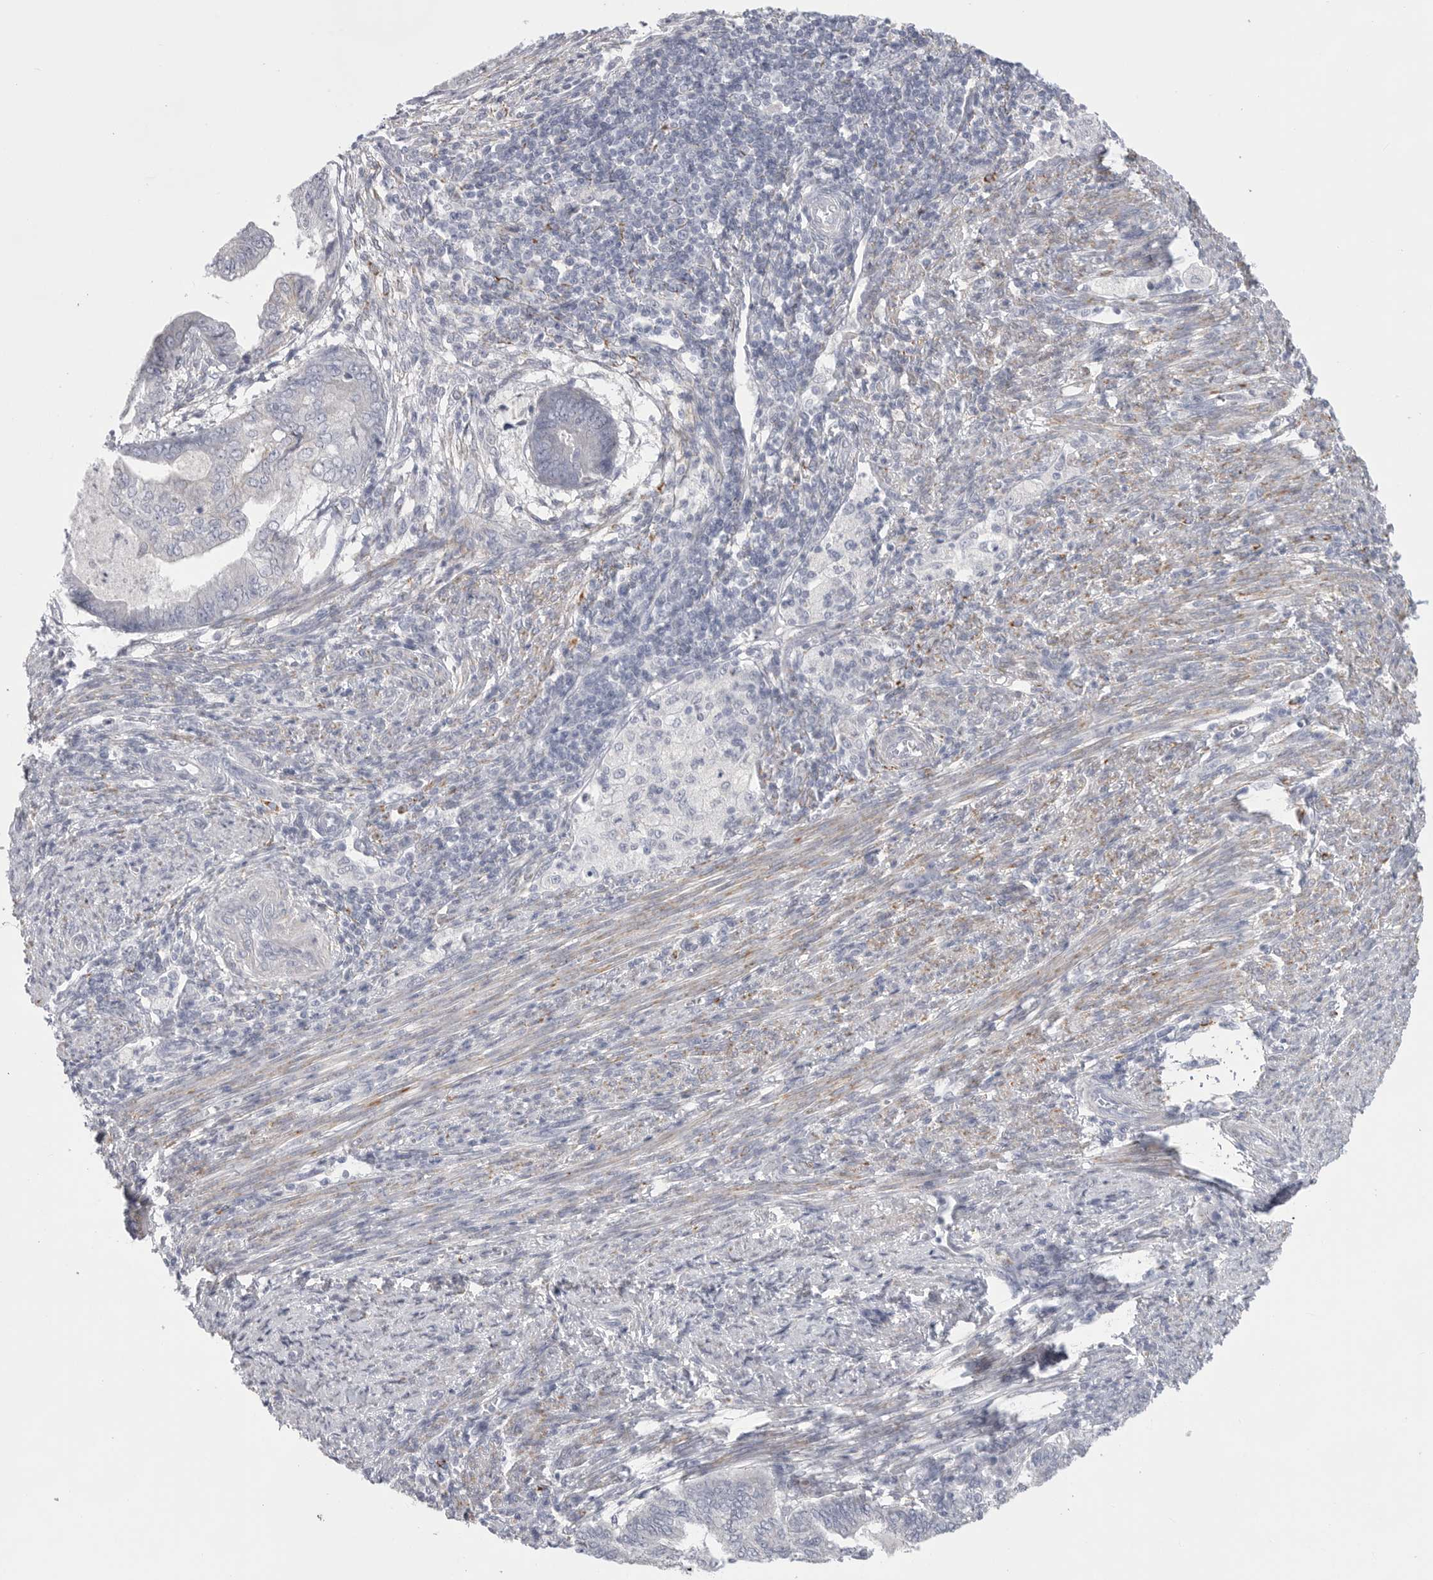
{"staining": {"intensity": "negative", "quantity": "none", "location": "none"}, "tissue": "endometrial cancer", "cell_type": "Tumor cells", "image_type": "cancer", "snomed": [{"axis": "morphology", "description": "Polyp, NOS"}, {"axis": "morphology", "description": "Adenocarcinoma, NOS"}, {"axis": "morphology", "description": "Adenoma, NOS"}, {"axis": "topography", "description": "Endometrium"}], "caption": "There is no significant expression in tumor cells of adenocarcinoma (endometrial).", "gene": "ELP3", "patient": {"sex": "female", "age": 79}}